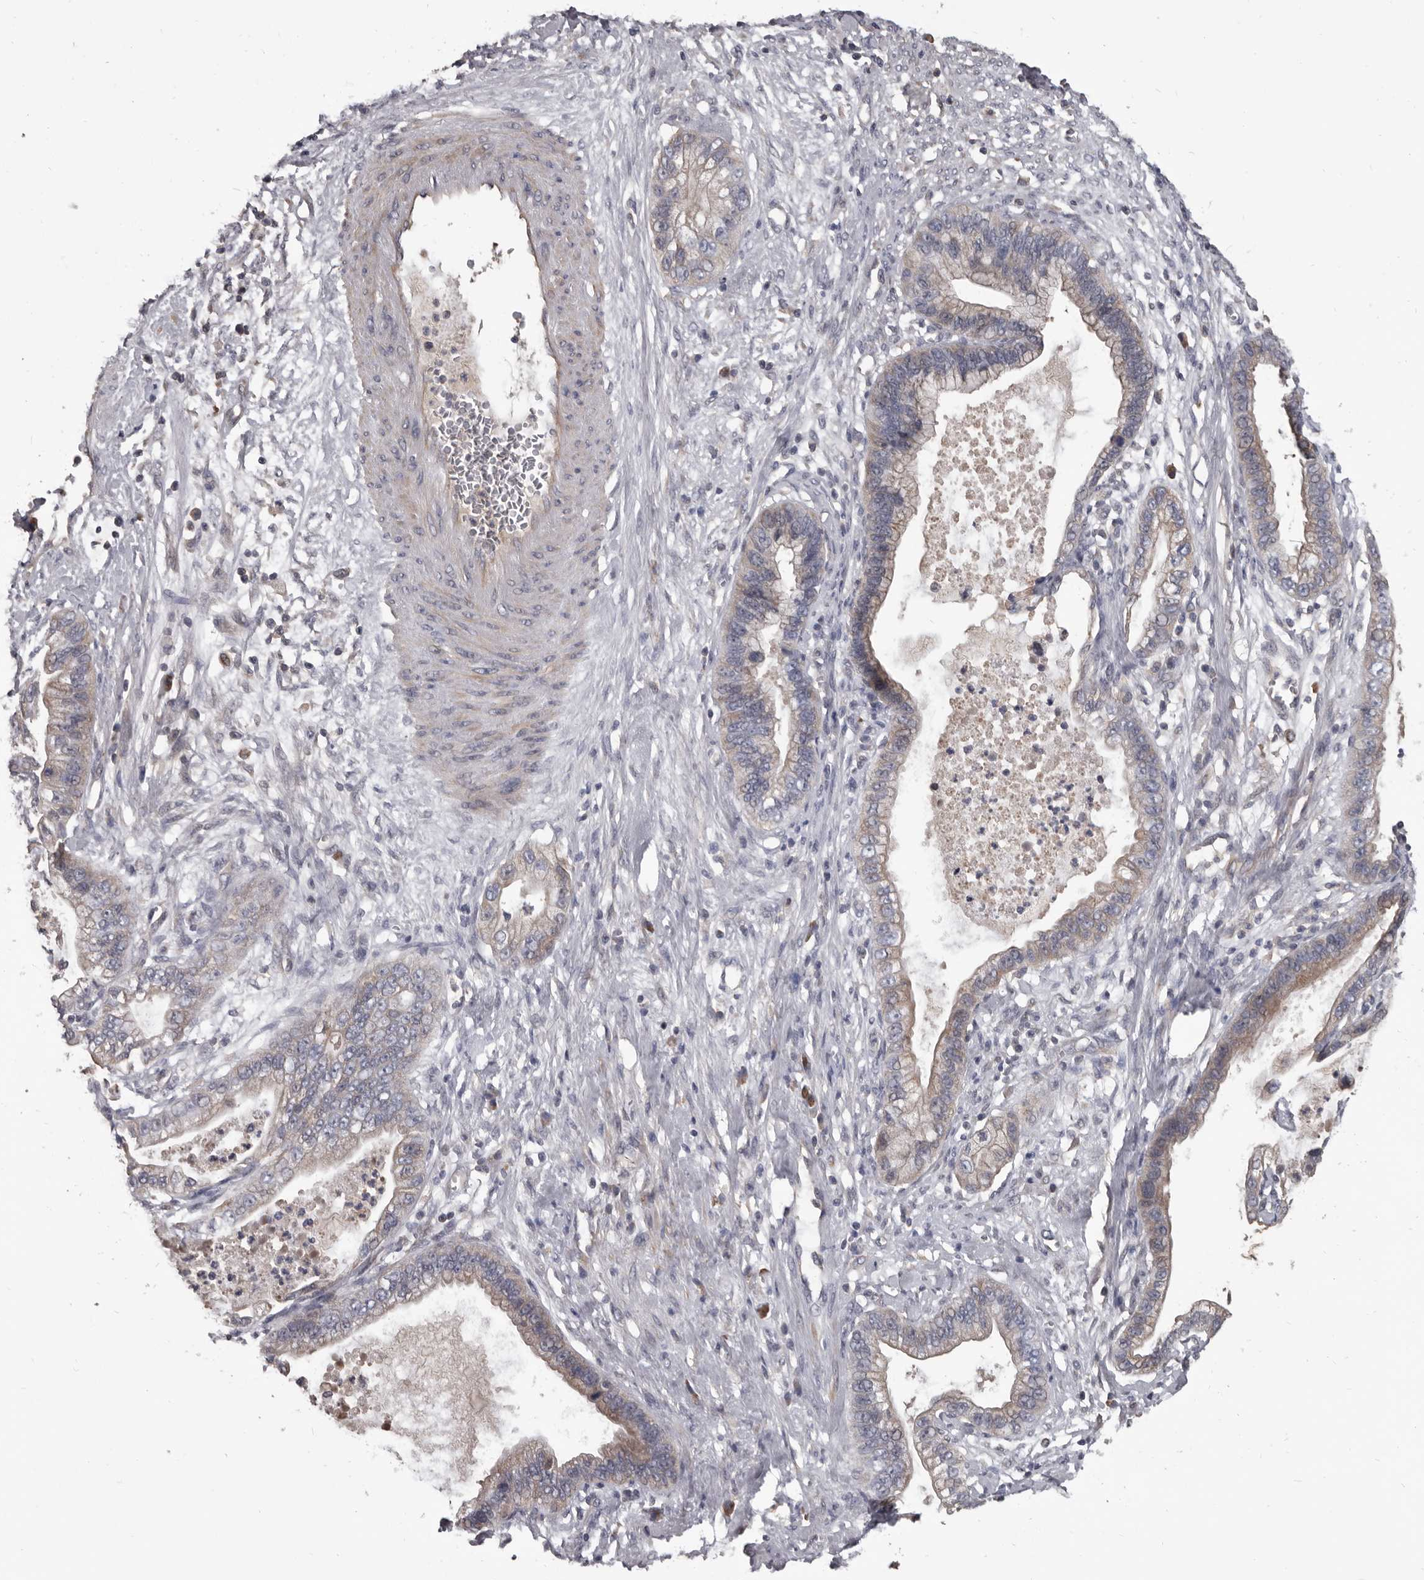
{"staining": {"intensity": "weak", "quantity": "25%-75%", "location": "cytoplasmic/membranous"}, "tissue": "cervical cancer", "cell_type": "Tumor cells", "image_type": "cancer", "snomed": [{"axis": "morphology", "description": "Adenocarcinoma, NOS"}, {"axis": "topography", "description": "Cervix"}], "caption": "Approximately 25%-75% of tumor cells in human adenocarcinoma (cervical) reveal weak cytoplasmic/membranous protein expression as visualized by brown immunohistochemical staining.", "gene": "ALDH5A1", "patient": {"sex": "female", "age": 44}}